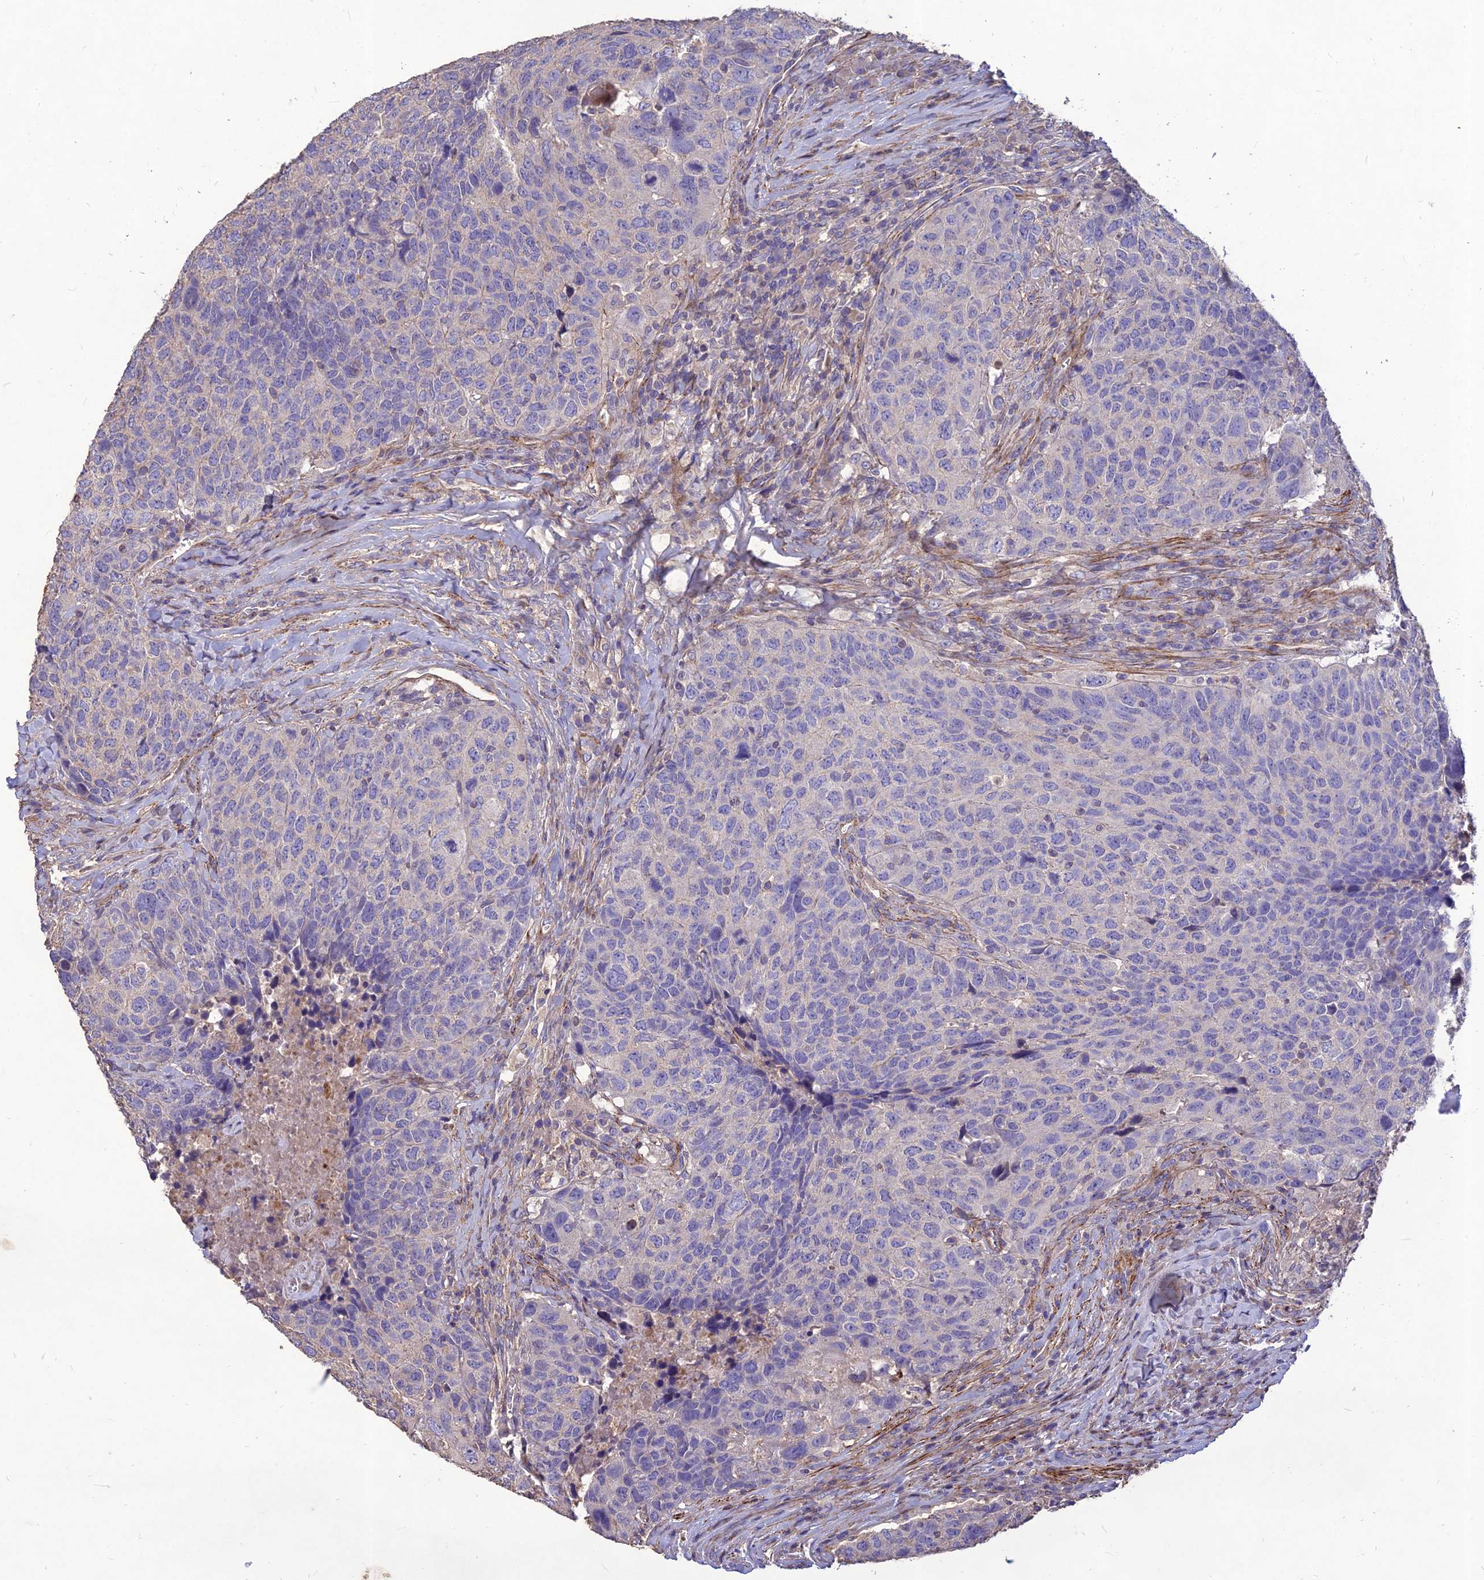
{"staining": {"intensity": "negative", "quantity": "none", "location": "none"}, "tissue": "head and neck cancer", "cell_type": "Tumor cells", "image_type": "cancer", "snomed": [{"axis": "morphology", "description": "Squamous cell carcinoma, NOS"}, {"axis": "topography", "description": "Head-Neck"}], "caption": "A high-resolution image shows immunohistochemistry (IHC) staining of head and neck cancer (squamous cell carcinoma), which displays no significant staining in tumor cells. (Immunohistochemistry (ihc), brightfield microscopy, high magnification).", "gene": "CLUH", "patient": {"sex": "male", "age": 66}}